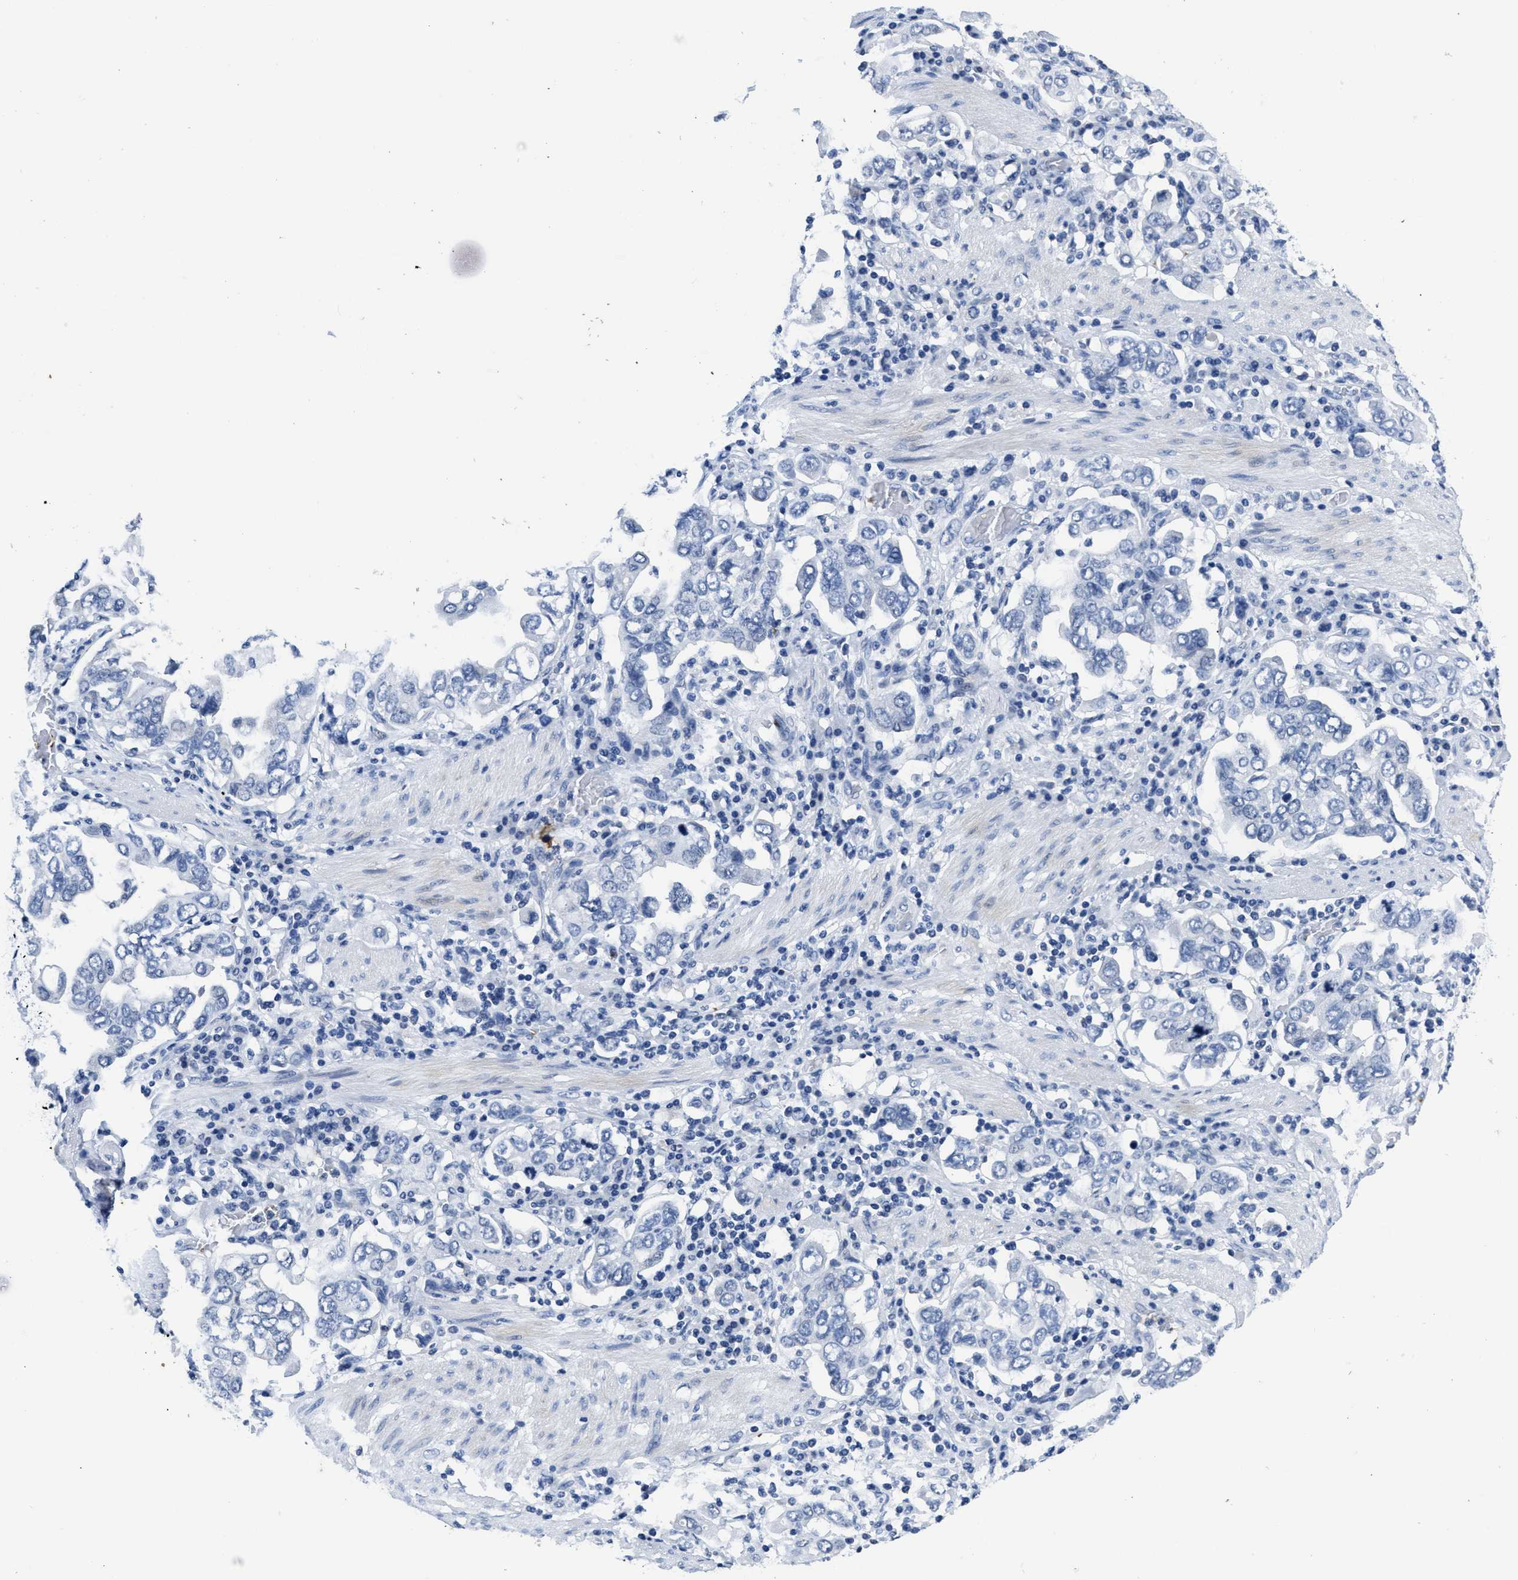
{"staining": {"intensity": "negative", "quantity": "none", "location": "none"}, "tissue": "stomach cancer", "cell_type": "Tumor cells", "image_type": "cancer", "snomed": [{"axis": "morphology", "description": "Adenocarcinoma, NOS"}, {"axis": "topography", "description": "Stomach, upper"}], "caption": "Tumor cells are negative for protein expression in human stomach cancer (adenocarcinoma).", "gene": "ITGA2B", "patient": {"sex": "male", "age": 62}}